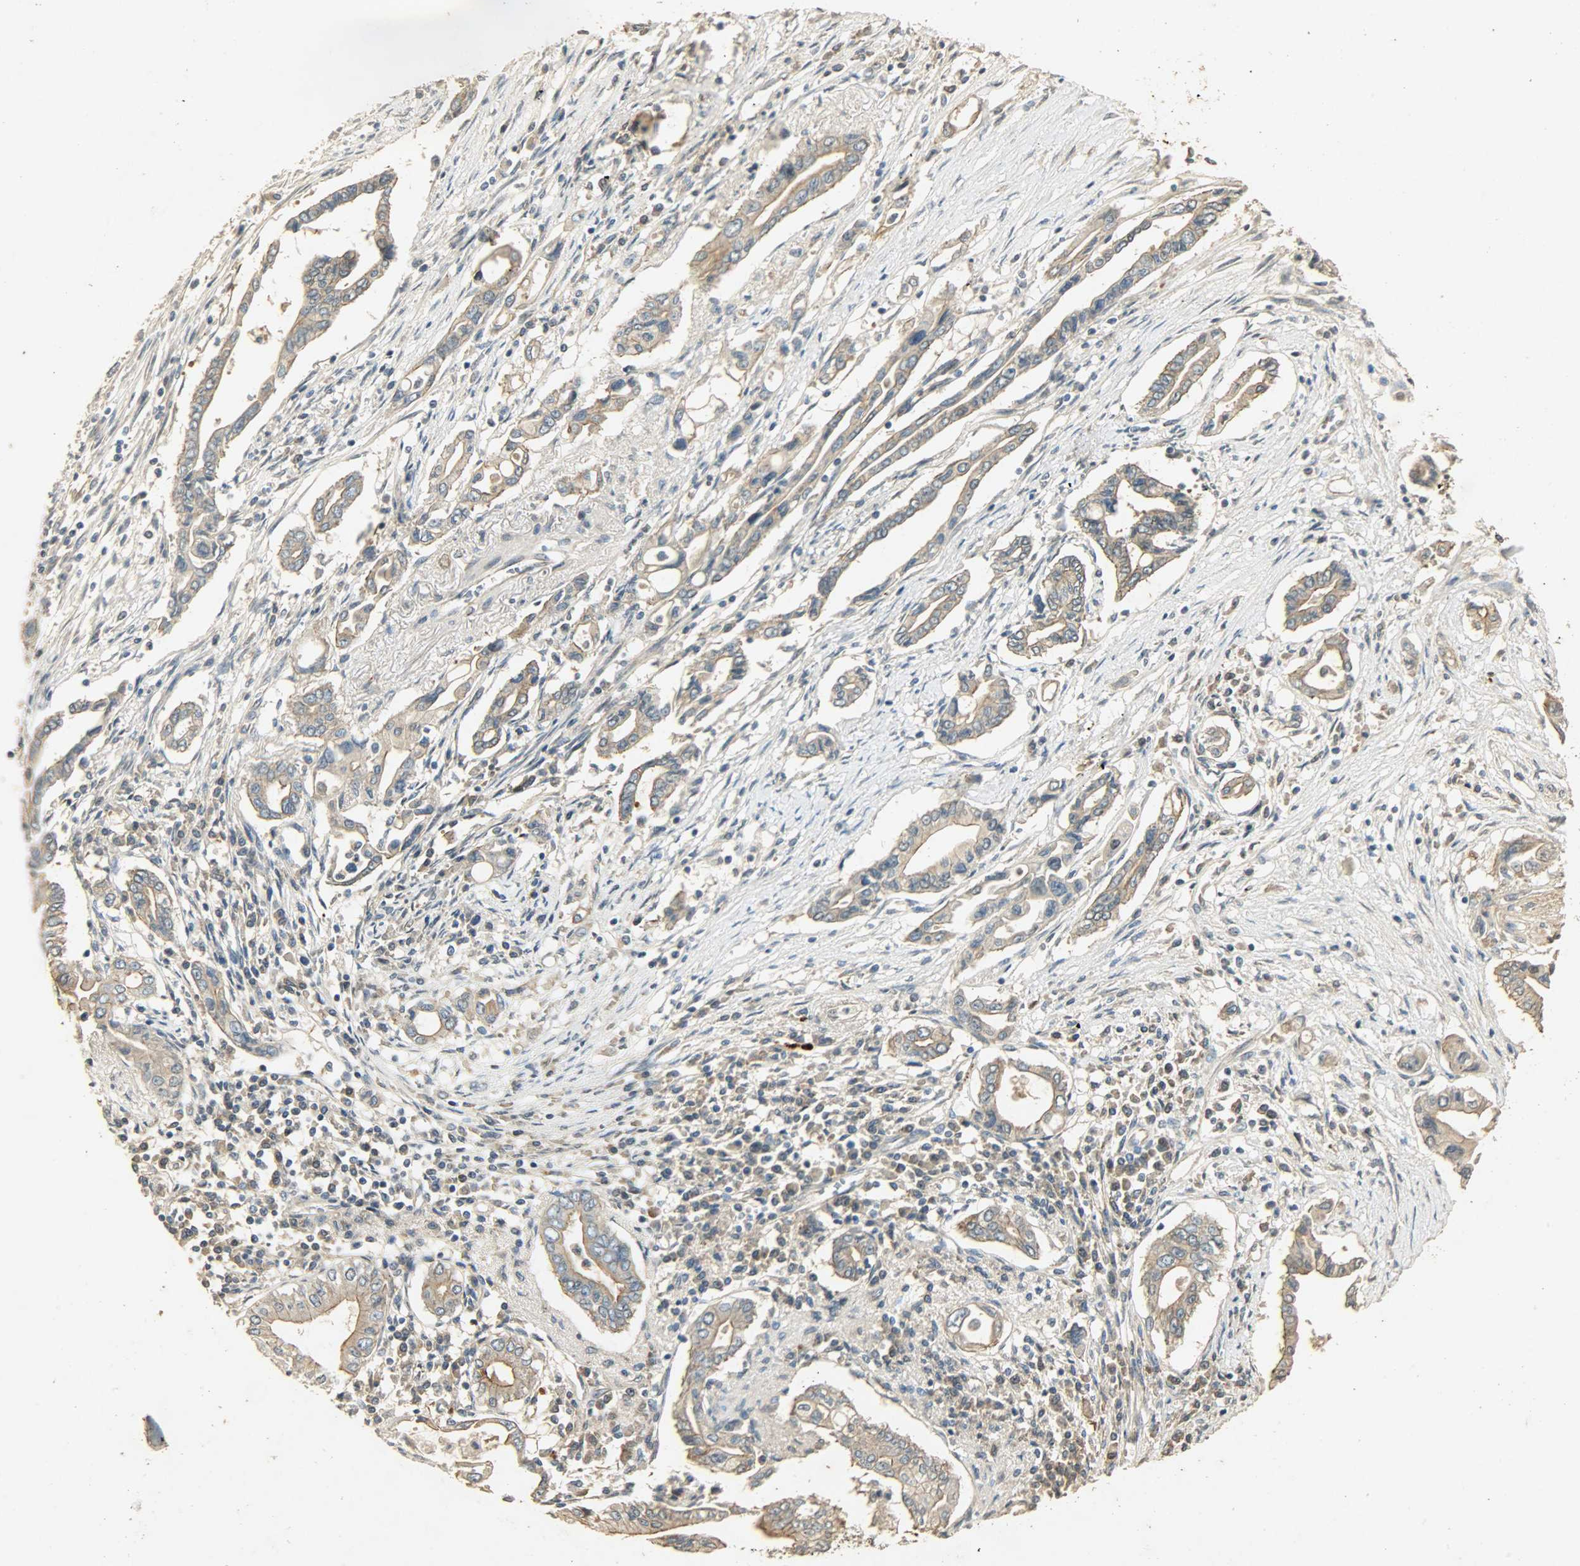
{"staining": {"intensity": "moderate", "quantity": ">75%", "location": "cytoplasmic/membranous"}, "tissue": "pancreatic cancer", "cell_type": "Tumor cells", "image_type": "cancer", "snomed": [{"axis": "morphology", "description": "Adenocarcinoma, NOS"}, {"axis": "topography", "description": "Pancreas"}], "caption": "Human adenocarcinoma (pancreatic) stained for a protein (brown) demonstrates moderate cytoplasmic/membranous positive positivity in about >75% of tumor cells.", "gene": "ATP2B1", "patient": {"sex": "female", "age": 57}}